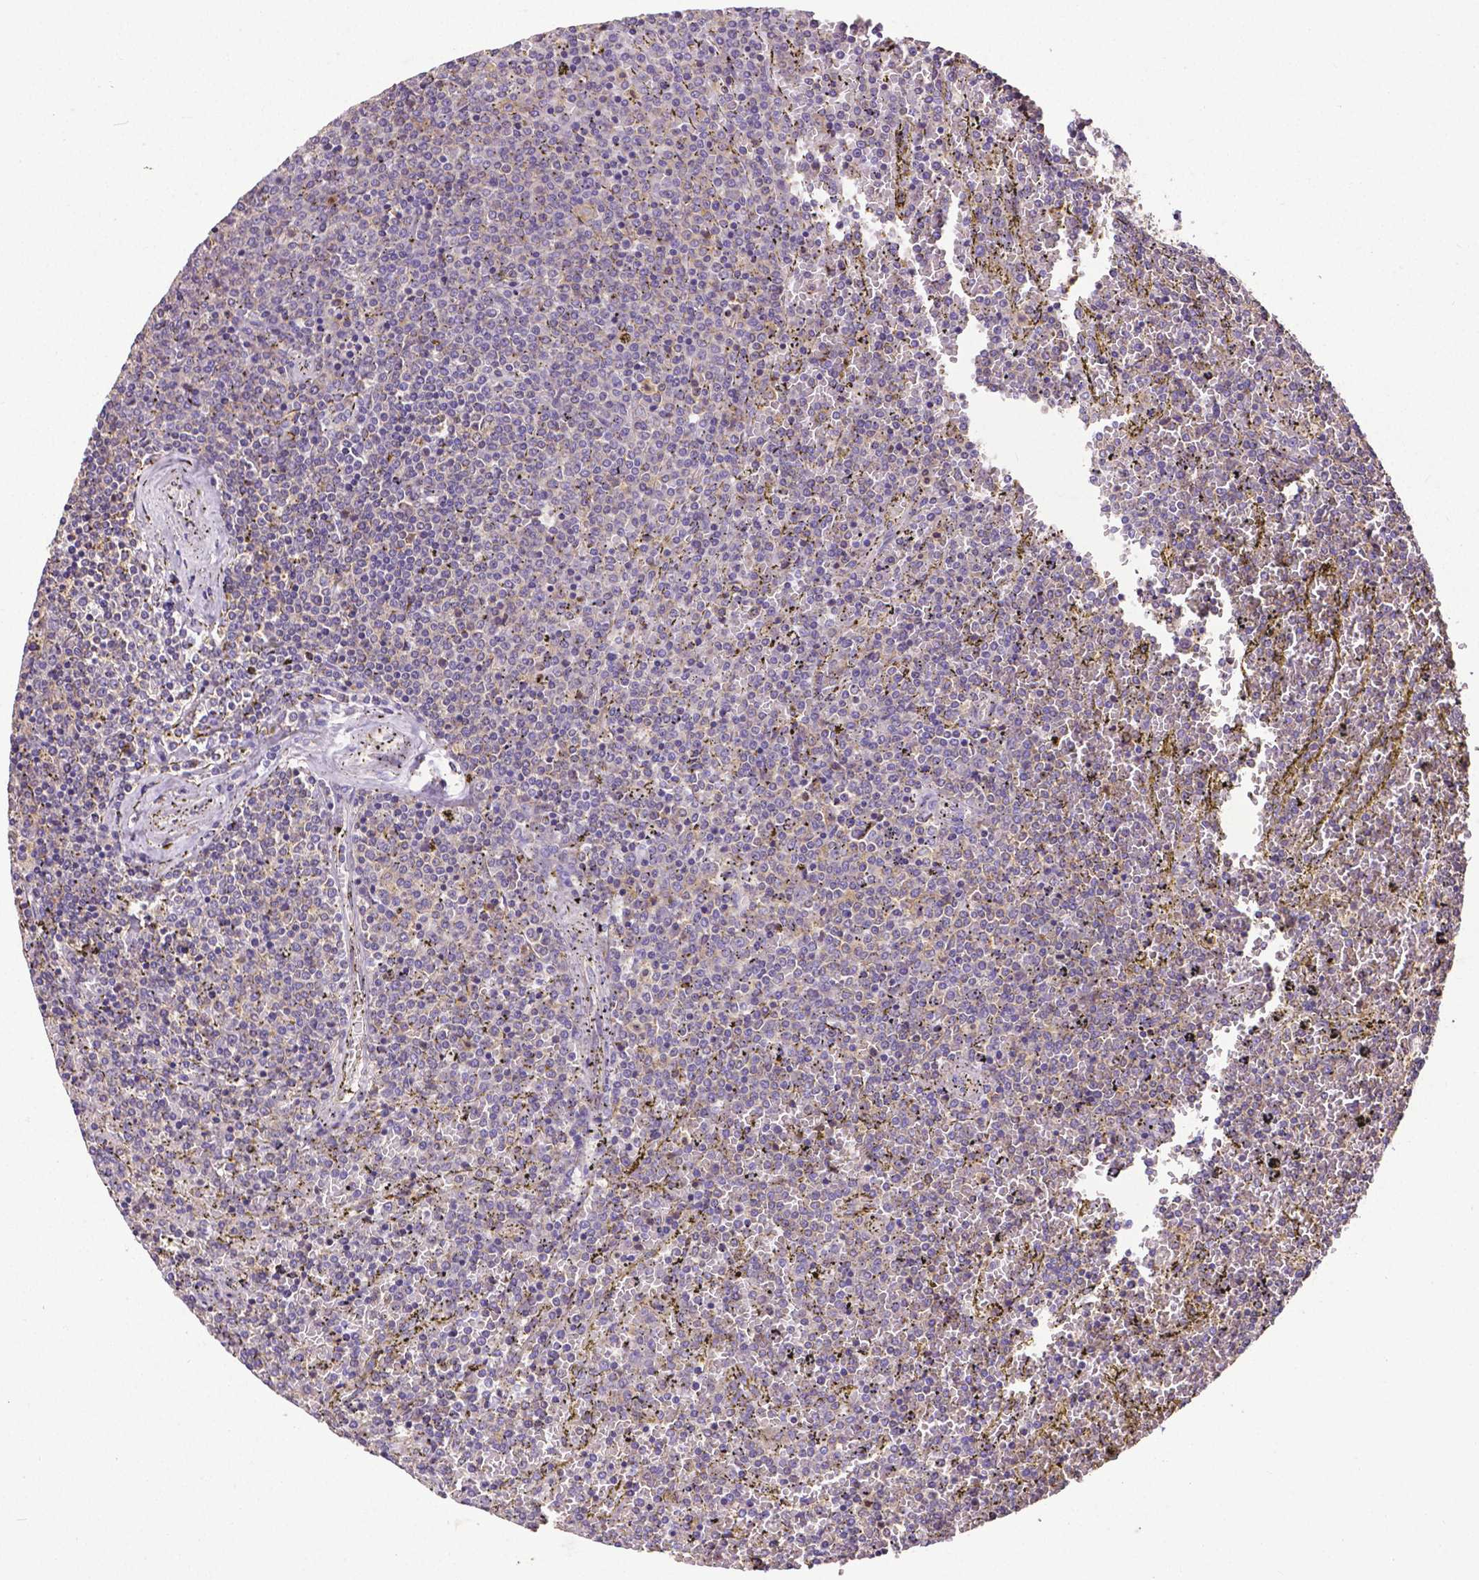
{"staining": {"intensity": "negative", "quantity": "none", "location": "none"}, "tissue": "lymphoma", "cell_type": "Tumor cells", "image_type": "cancer", "snomed": [{"axis": "morphology", "description": "Malignant lymphoma, non-Hodgkin's type, Low grade"}, {"axis": "topography", "description": "Spleen"}], "caption": "The photomicrograph displays no staining of tumor cells in low-grade malignant lymphoma, non-Hodgkin's type. Brightfield microscopy of immunohistochemistry stained with DAB (brown) and hematoxylin (blue), captured at high magnification.", "gene": "DICER1", "patient": {"sex": "female", "age": 77}}